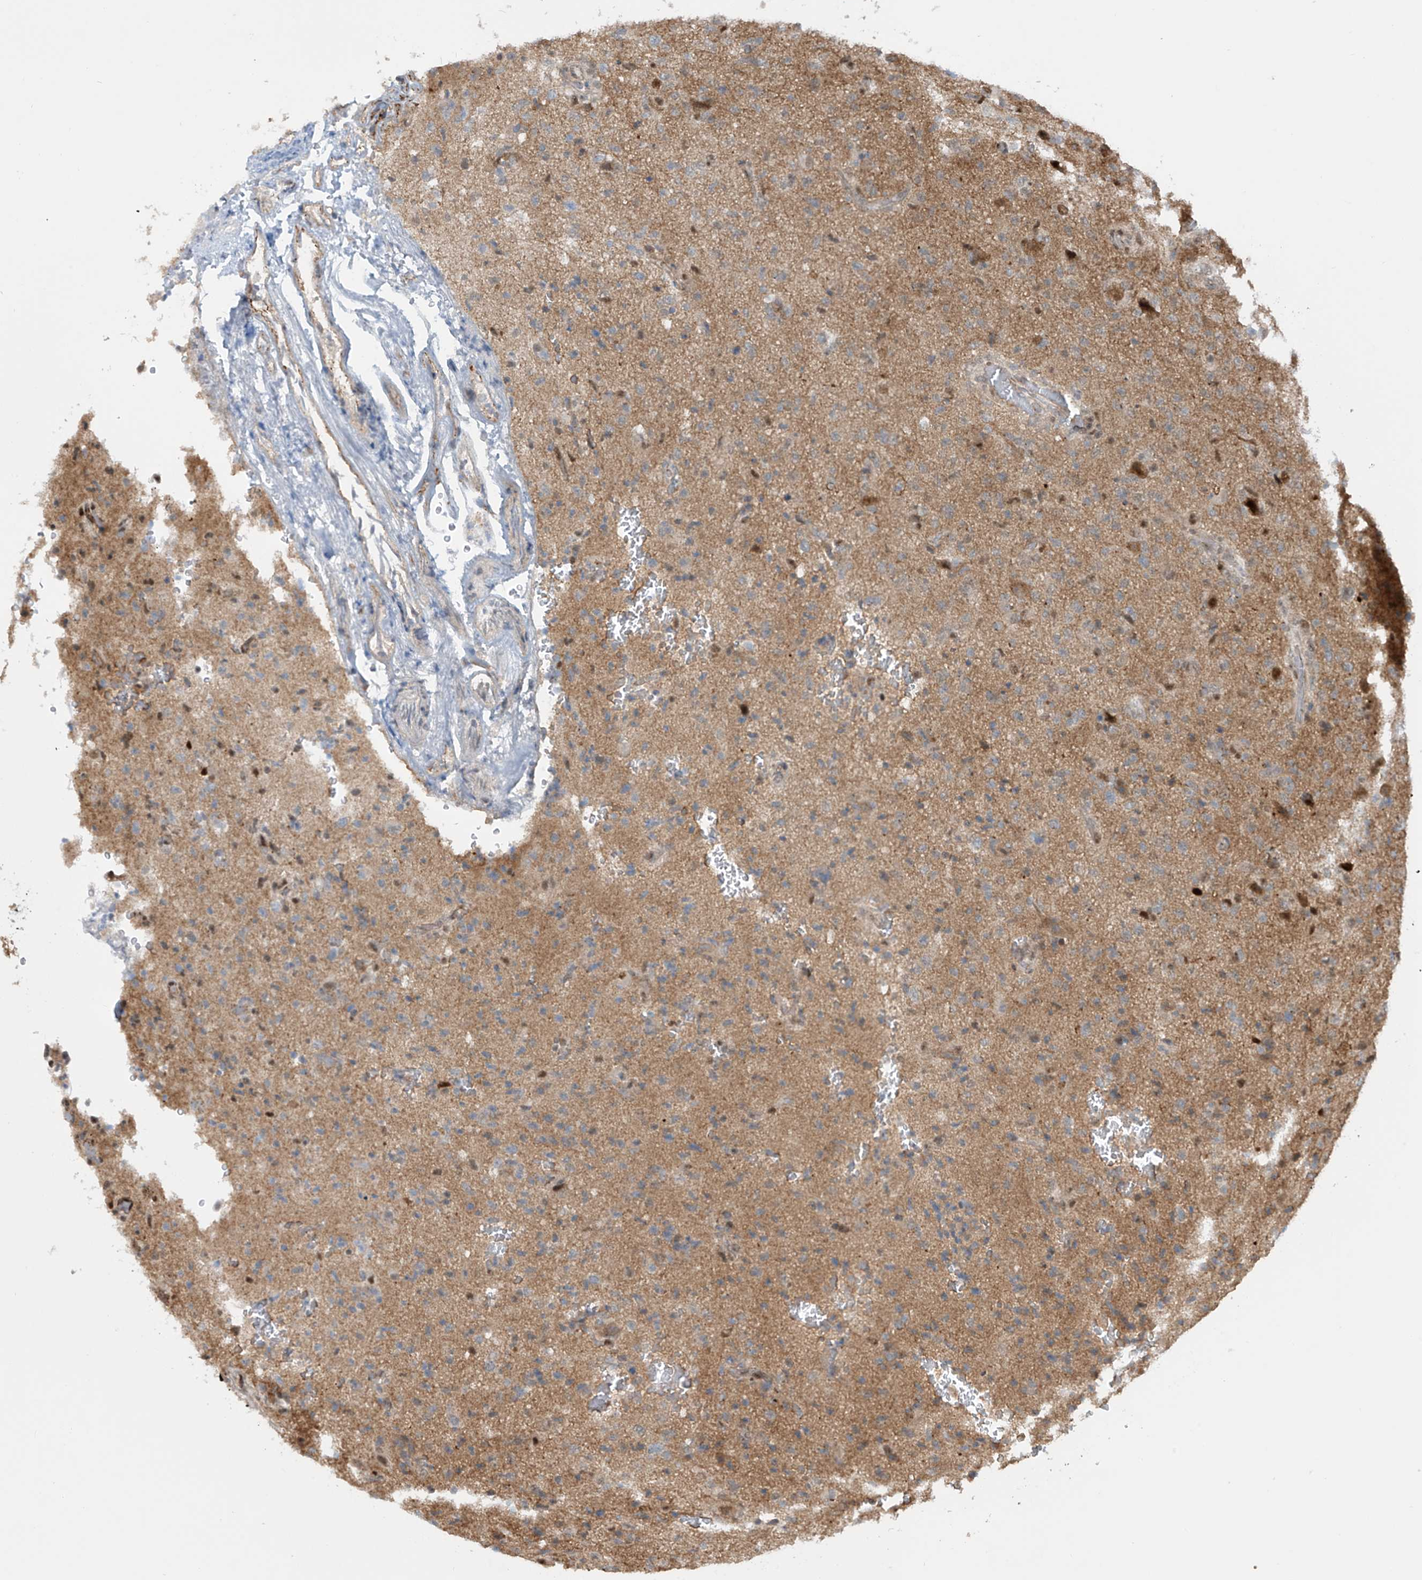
{"staining": {"intensity": "moderate", "quantity": "<25%", "location": "nuclear"}, "tissue": "glioma", "cell_type": "Tumor cells", "image_type": "cancer", "snomed": [{"axis": "morphology", "description": "Glioma, malignant, High grade"}, {"axis": "topography", "description": "Brain"}], "caption": "An image of malignant glioma (high-grade) stained for a protein displays moderate nuclear brown staining in tumor cells.", "gene": "LAGE3", "patient": {"sex": "female", "age": 57}}